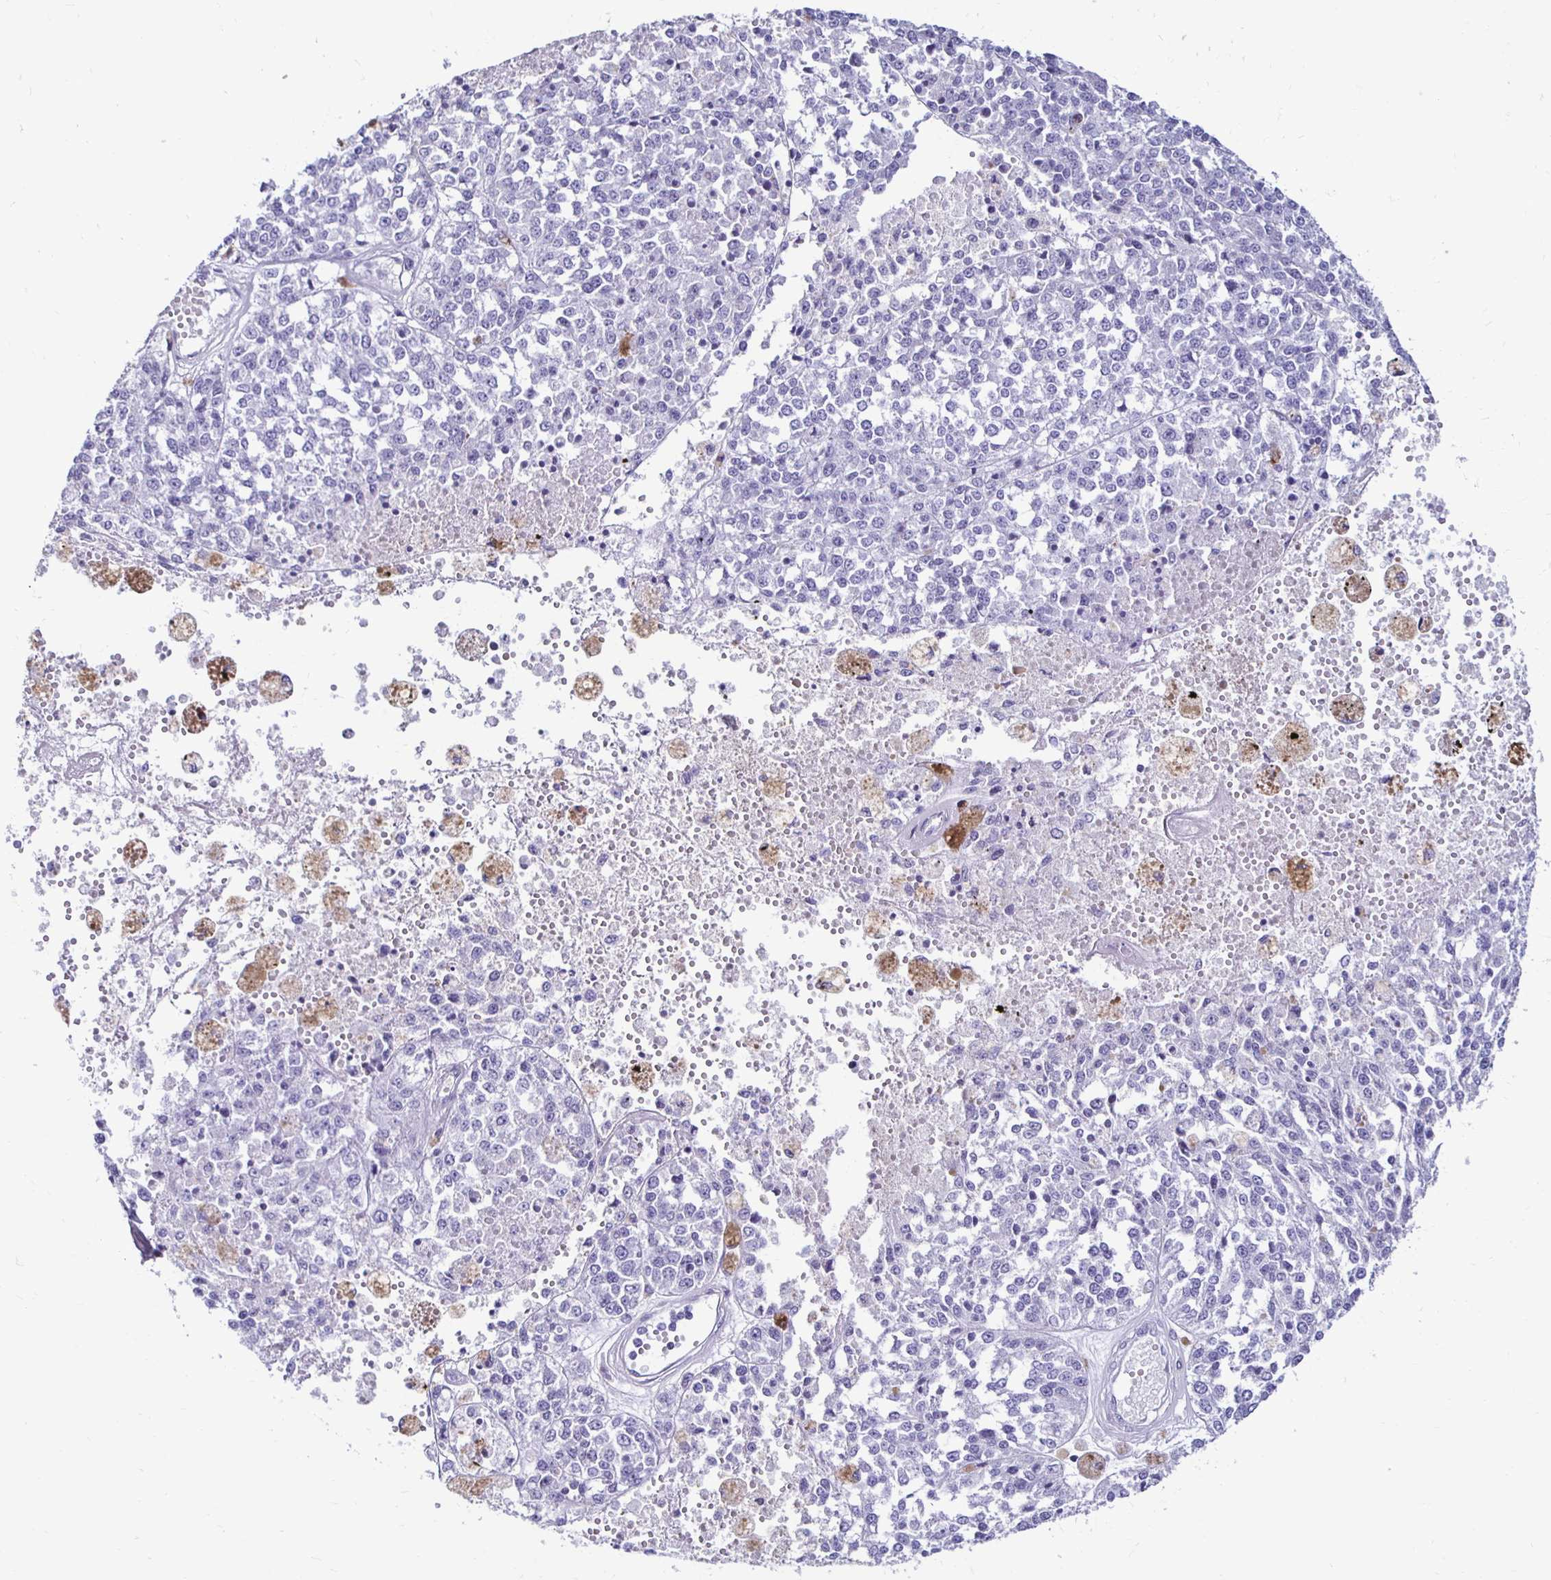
{"staining": {"intensity": "negative", "quantity": "none", "location": "none"}, "tissue": "melanoma", "cell_type": "Tumor cells", "image_type": "cancer", "snomed": [{"axis": "morphology", "description": "Malignant melanoma, Metastatic site"}, {"axis": "topography", "description": "Lymph node"}], "caption": "Malignant melanoma (metastatic site) was stained to show a protein in brown. There is no significant staining in tumor cells. (Immunohistochemistry (ihc), brightfield microscopy, high magnification).", "gene": "CST5", "patient": {"sex": "female", "age": 64}}